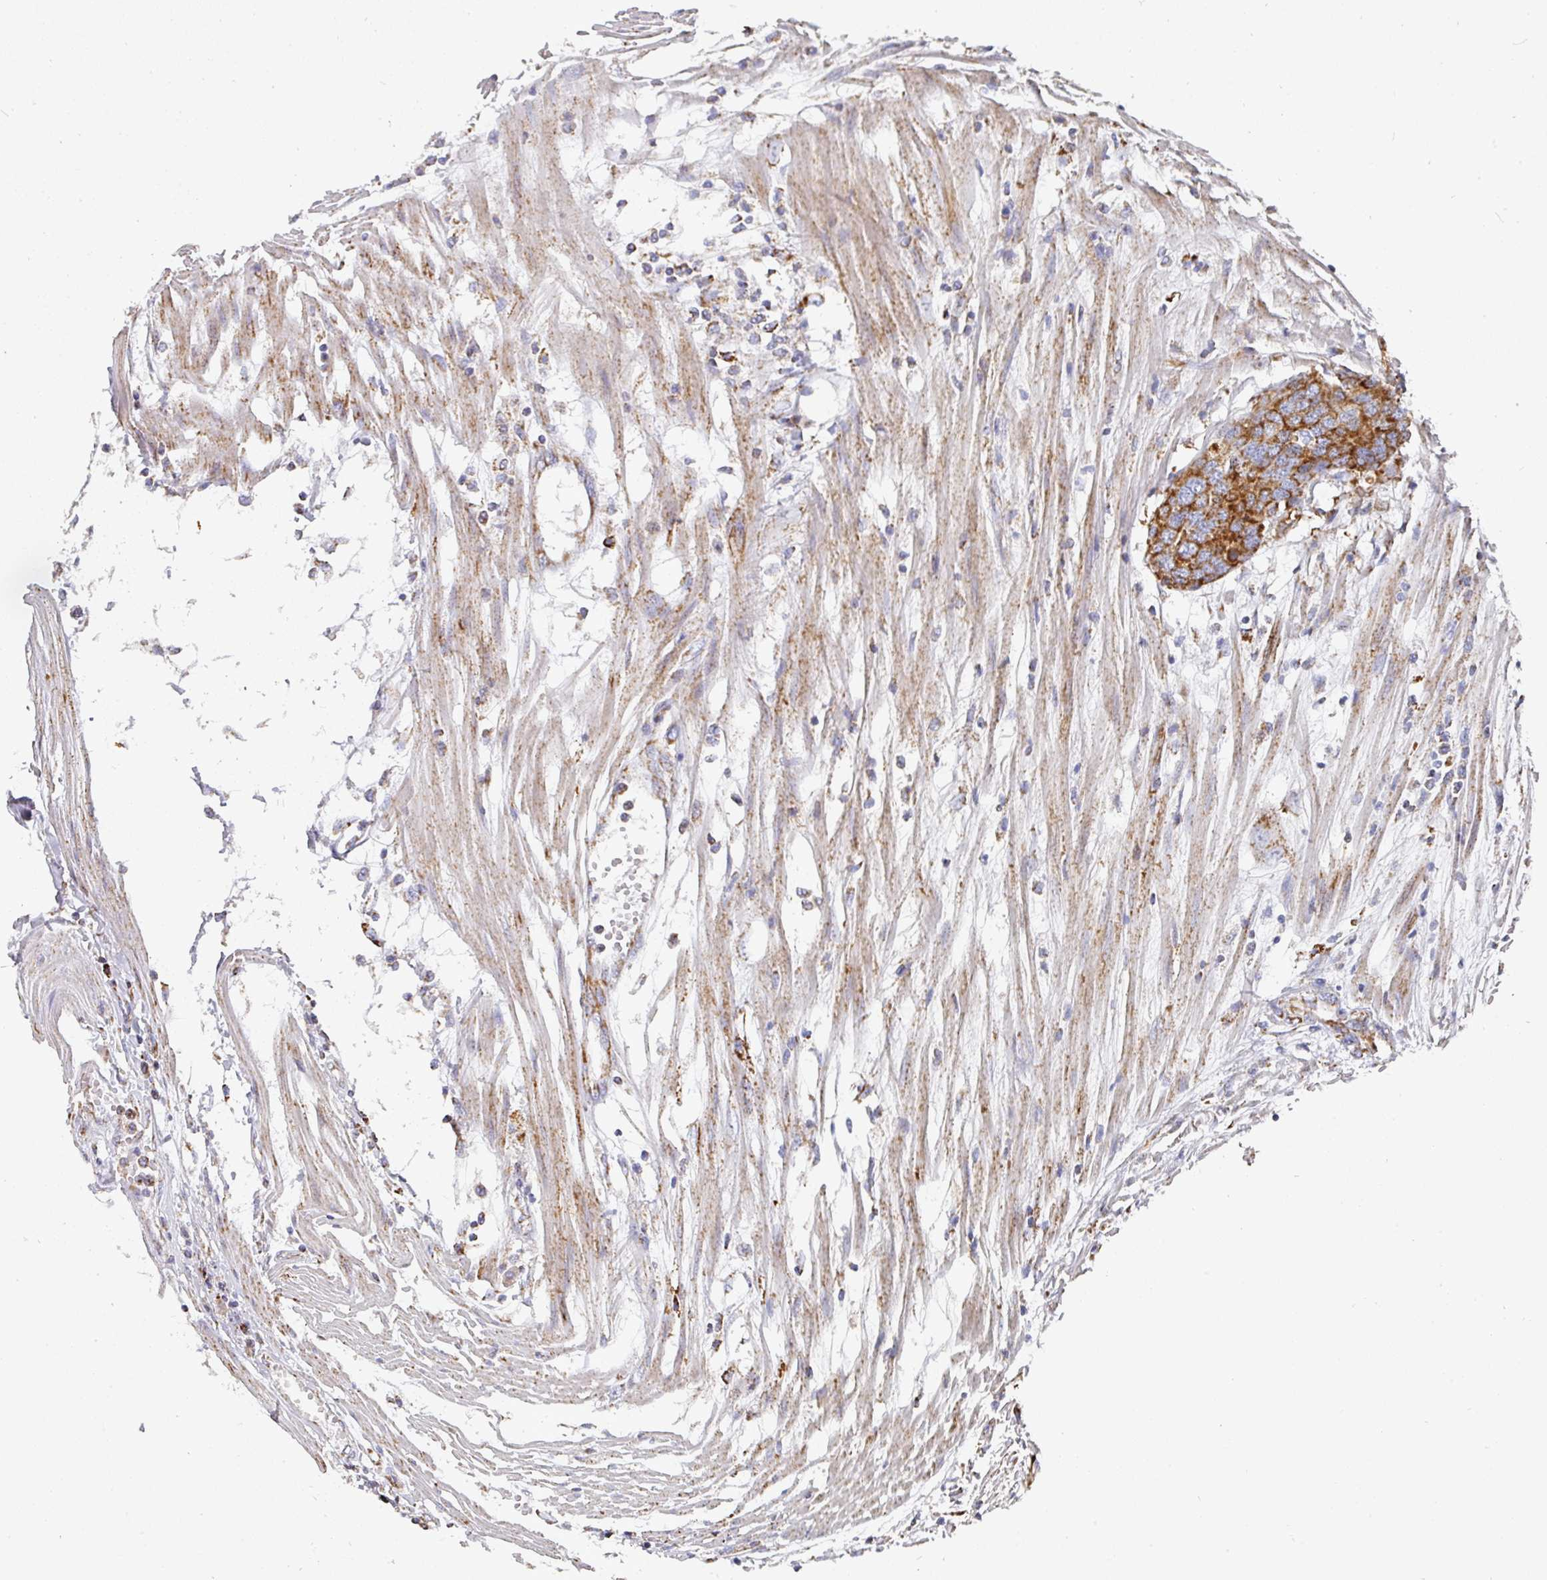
{"staining": {"intensity": "strong", "quantity": ">75%", "location": "cytoplasmic/membranous"}, "tissue": "colorectal cancer", "cell_type": "Tumor cells", "image_type": "cancer", "snomed": [{"axis": "morphology", "description": "Adenocarcinoma, NOS"}, {"axis": "topography", "description": "Colon"}], "caption": "Human adenocarcinoma (colorectal) stained for a protein (brown) exhibits strong cytoplasmic/membranous positive expression in approximately >75% of tumor cells.", "gene": "UQCRFS1", "patient": {"sex": "male", "age": 77}}